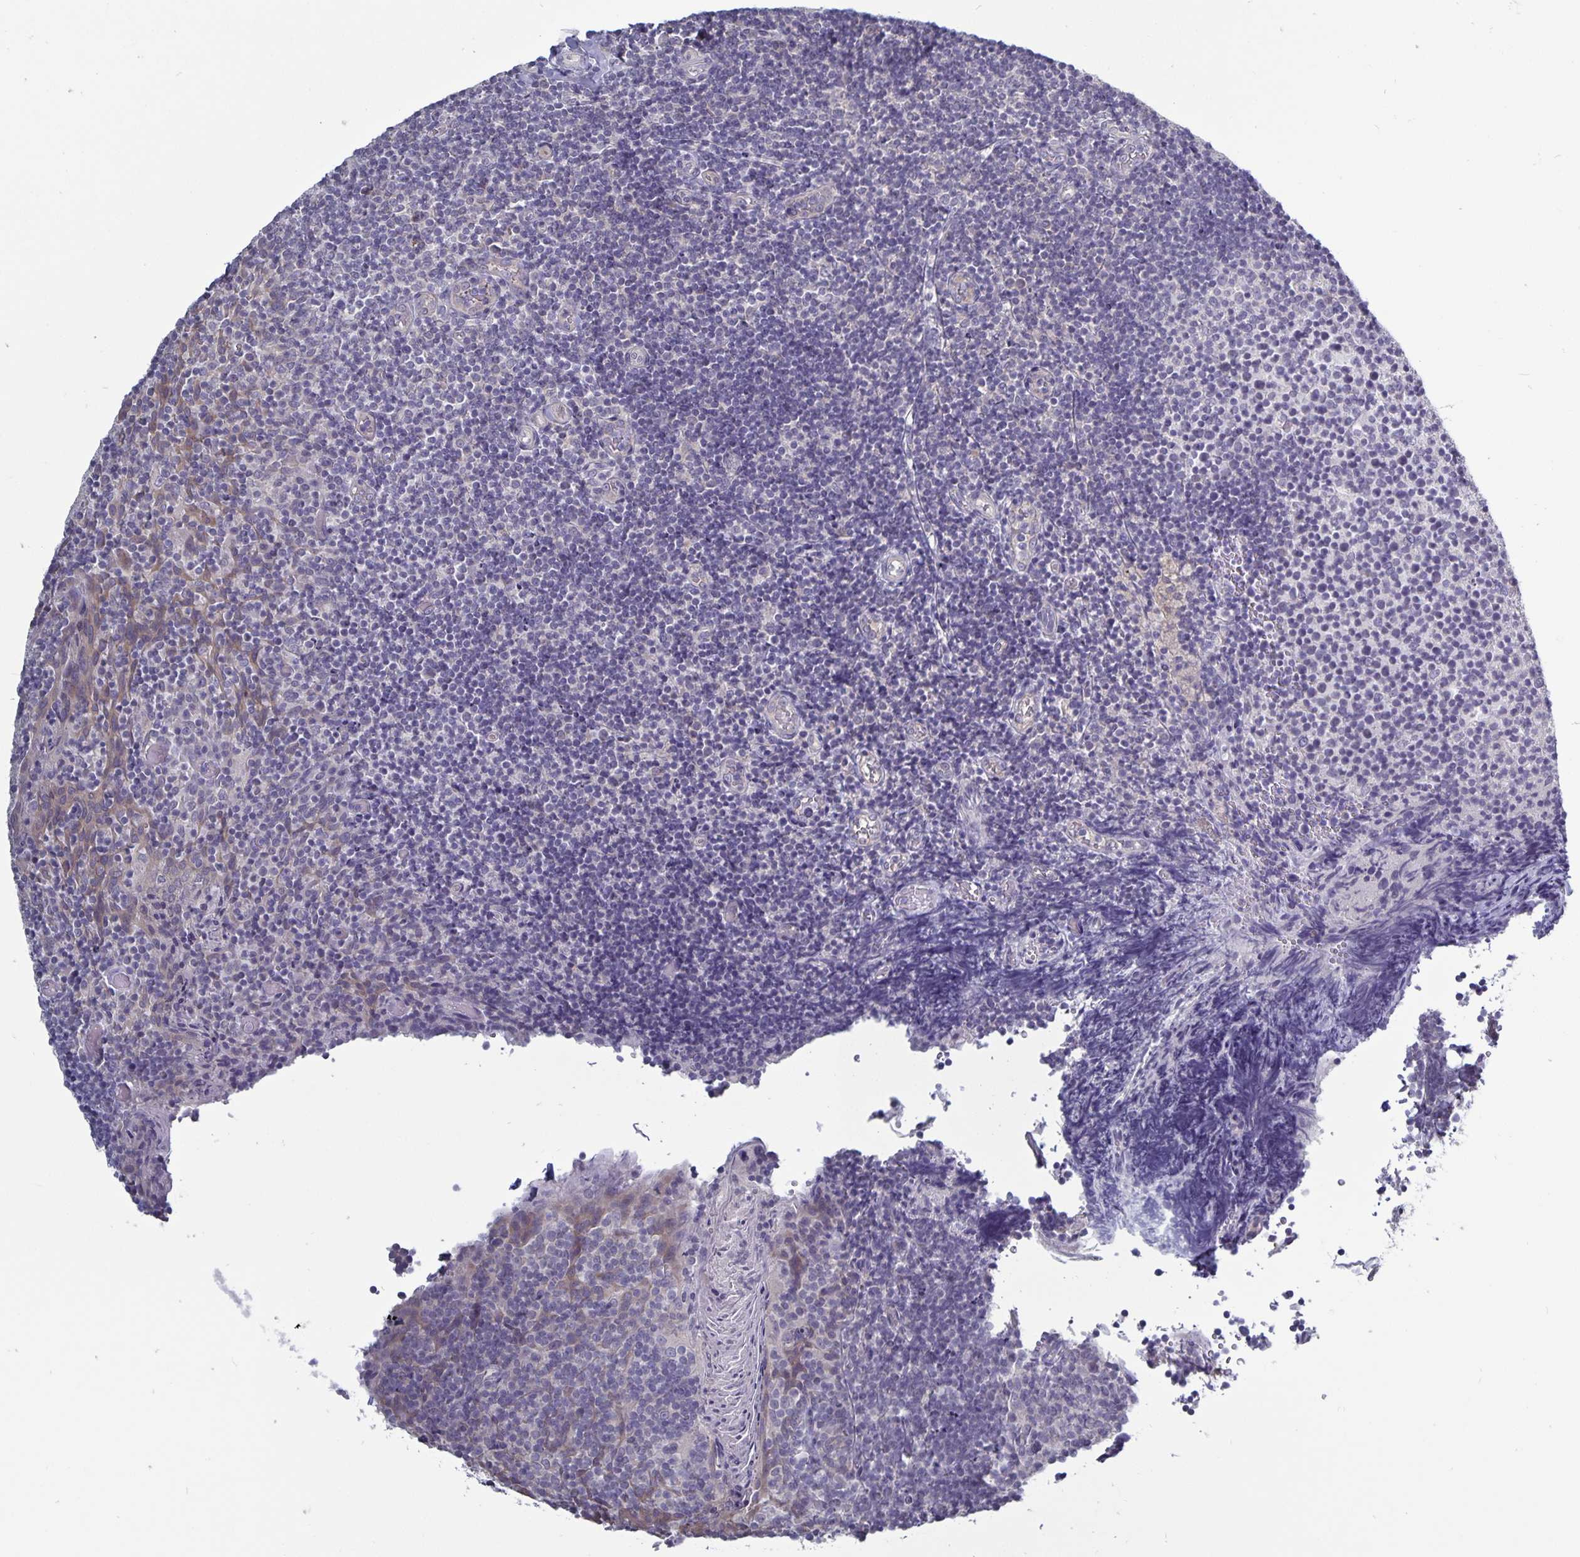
{"staining": {"intensity": "negative", "quantity": "none", "location": "none"}, "tissue": "tonsil", "cell_type": "Germinal center cells", "image_type": "normal", "snomed": [{"axis": "morphology", "description": "Normal tissue, NOS"}, {"axis": "topography", "description": "Tonsil"}], "caption": "Immunohistochemical staining of normal tonsil shows no significant staining in germinal center cells.", "gene": "PLCB3", "patient": {"sex": "female", "age": 10}}